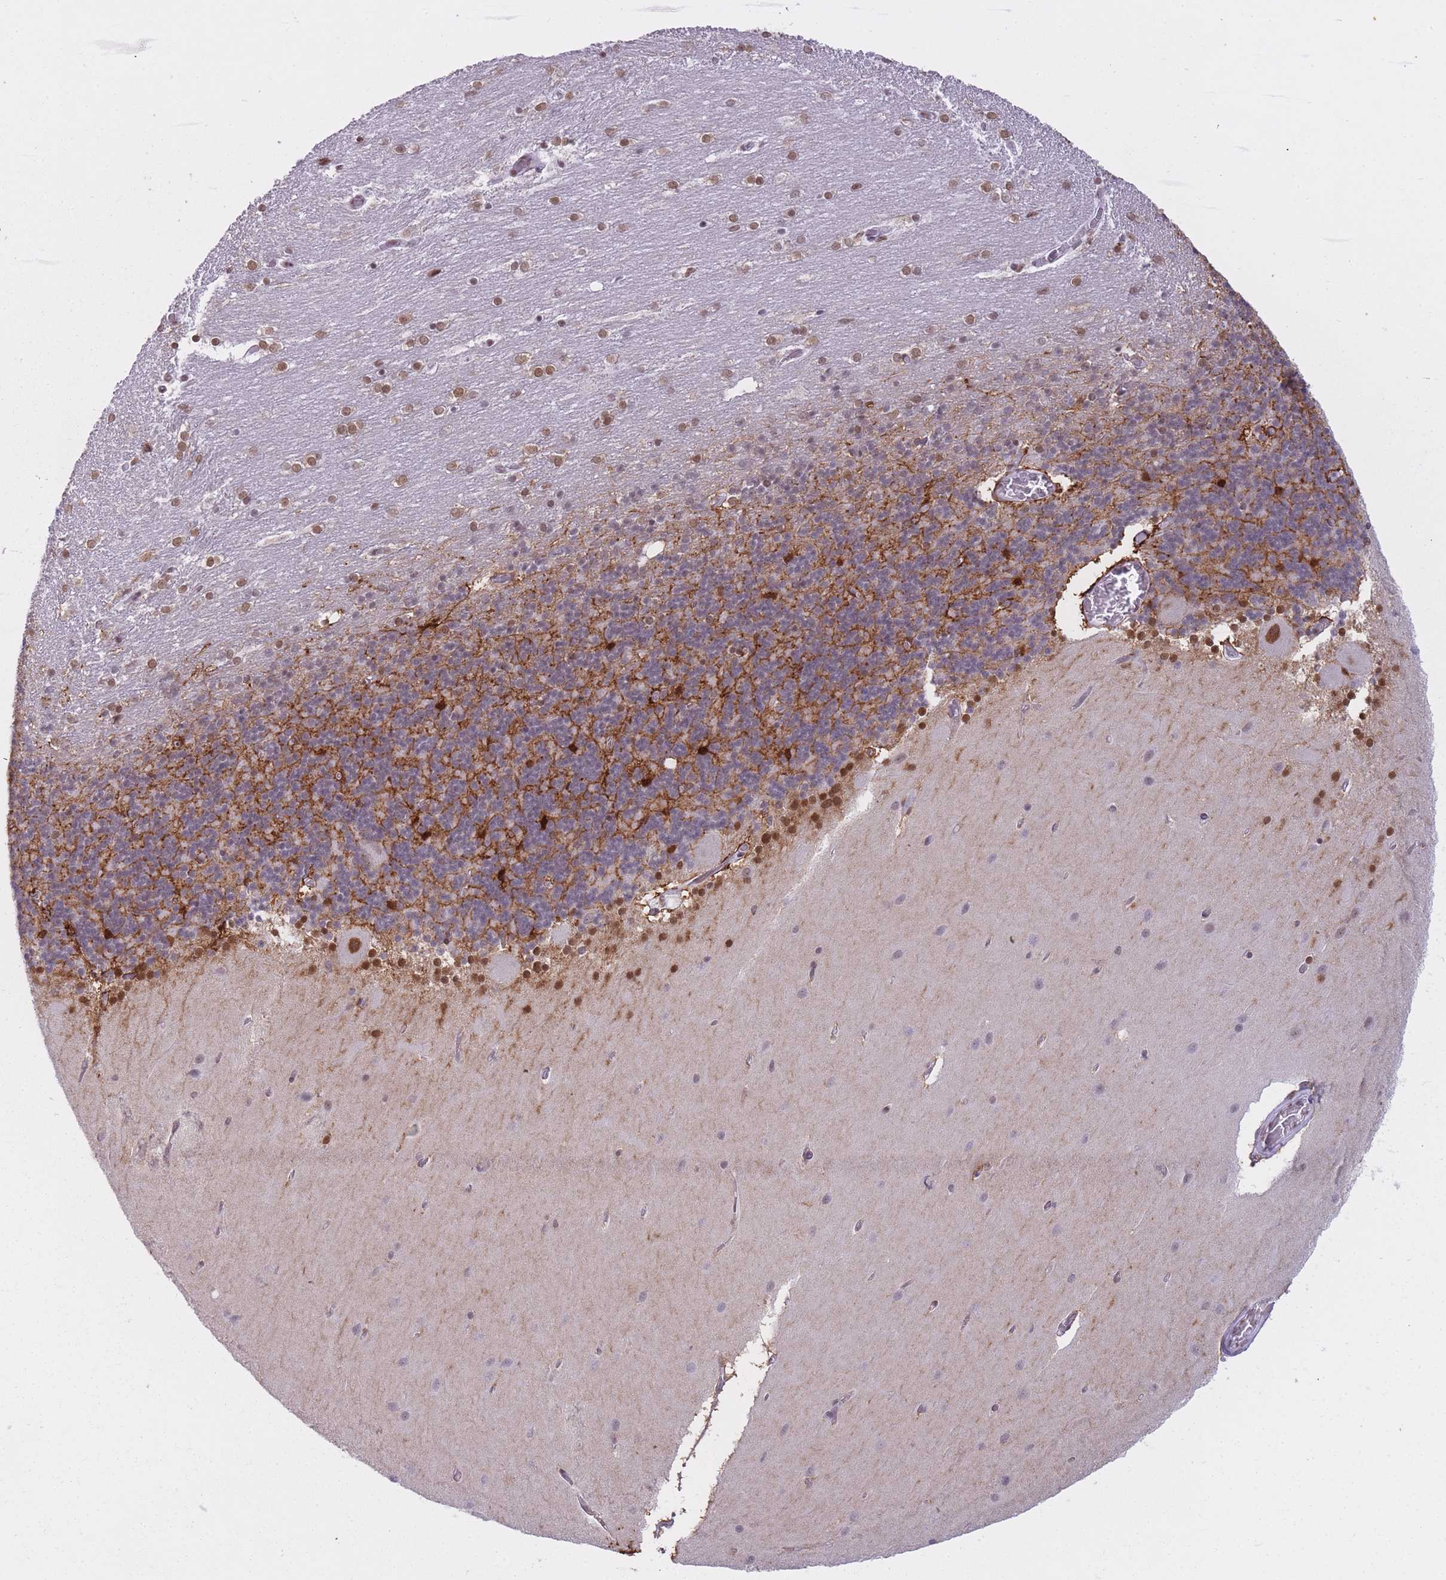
{"staining": {"intensity": "weak", "quantity": "25%-75%", "location": "nuclear"}, "tissue": "cerebellum", "cell_type": "Cells in granular layer", "image_type": "normal", "snomed": [{"axis": "morphology", "description": "Normal tissue, NOS"}, {"axis": "topography", "description": "Cerebellum"}], "caption": "Weak nuclear staining for a protein is identified in about 25%-75% of cells in granular layer of benign cerebellum using immunohistochemistry.", "gene": "HNRNPUL1", "patient": {"sex": "female", "age": 54}}